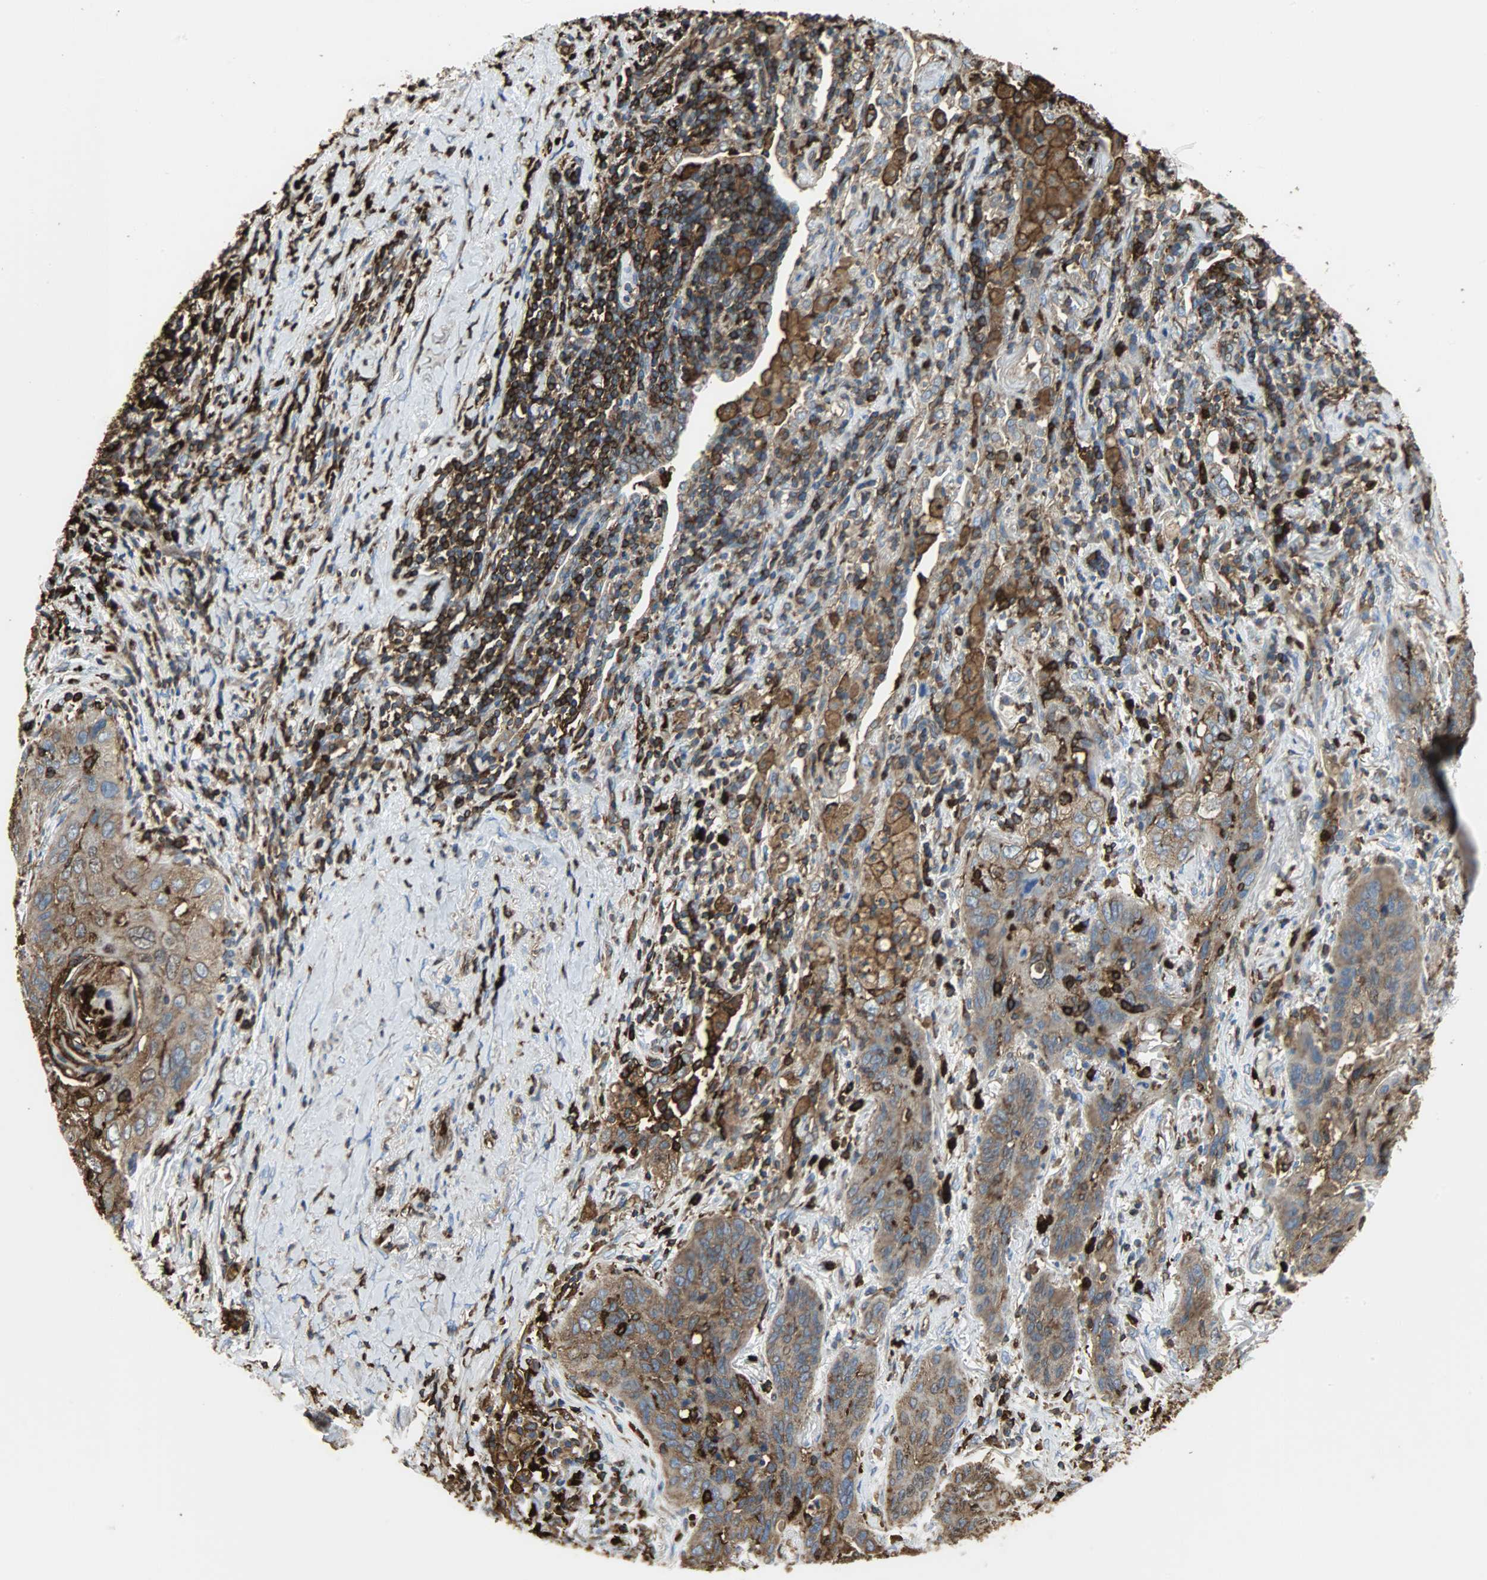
{"staining": {"intensity": "moderate", "quantity": ">75%", "location": "cytoplasmic/membranous"}, "tissue": "lung cancer", "cell_type": "Tumor cells", "image_type": "cancer", "snomed": [{"axis": "morphology", "description": "Squamous cell carcinoma, NOS"}, {"axis": "topography", "description": "Lung"}], "caption": "Immunohistochemistry (DAB) staining of human lung cancer demonstrates moderate cytoplasmic/membranous protein positivity in about >75% of tumor cells.", "gene": "VASP", "patient": {"sex": "female", "age": 67}}